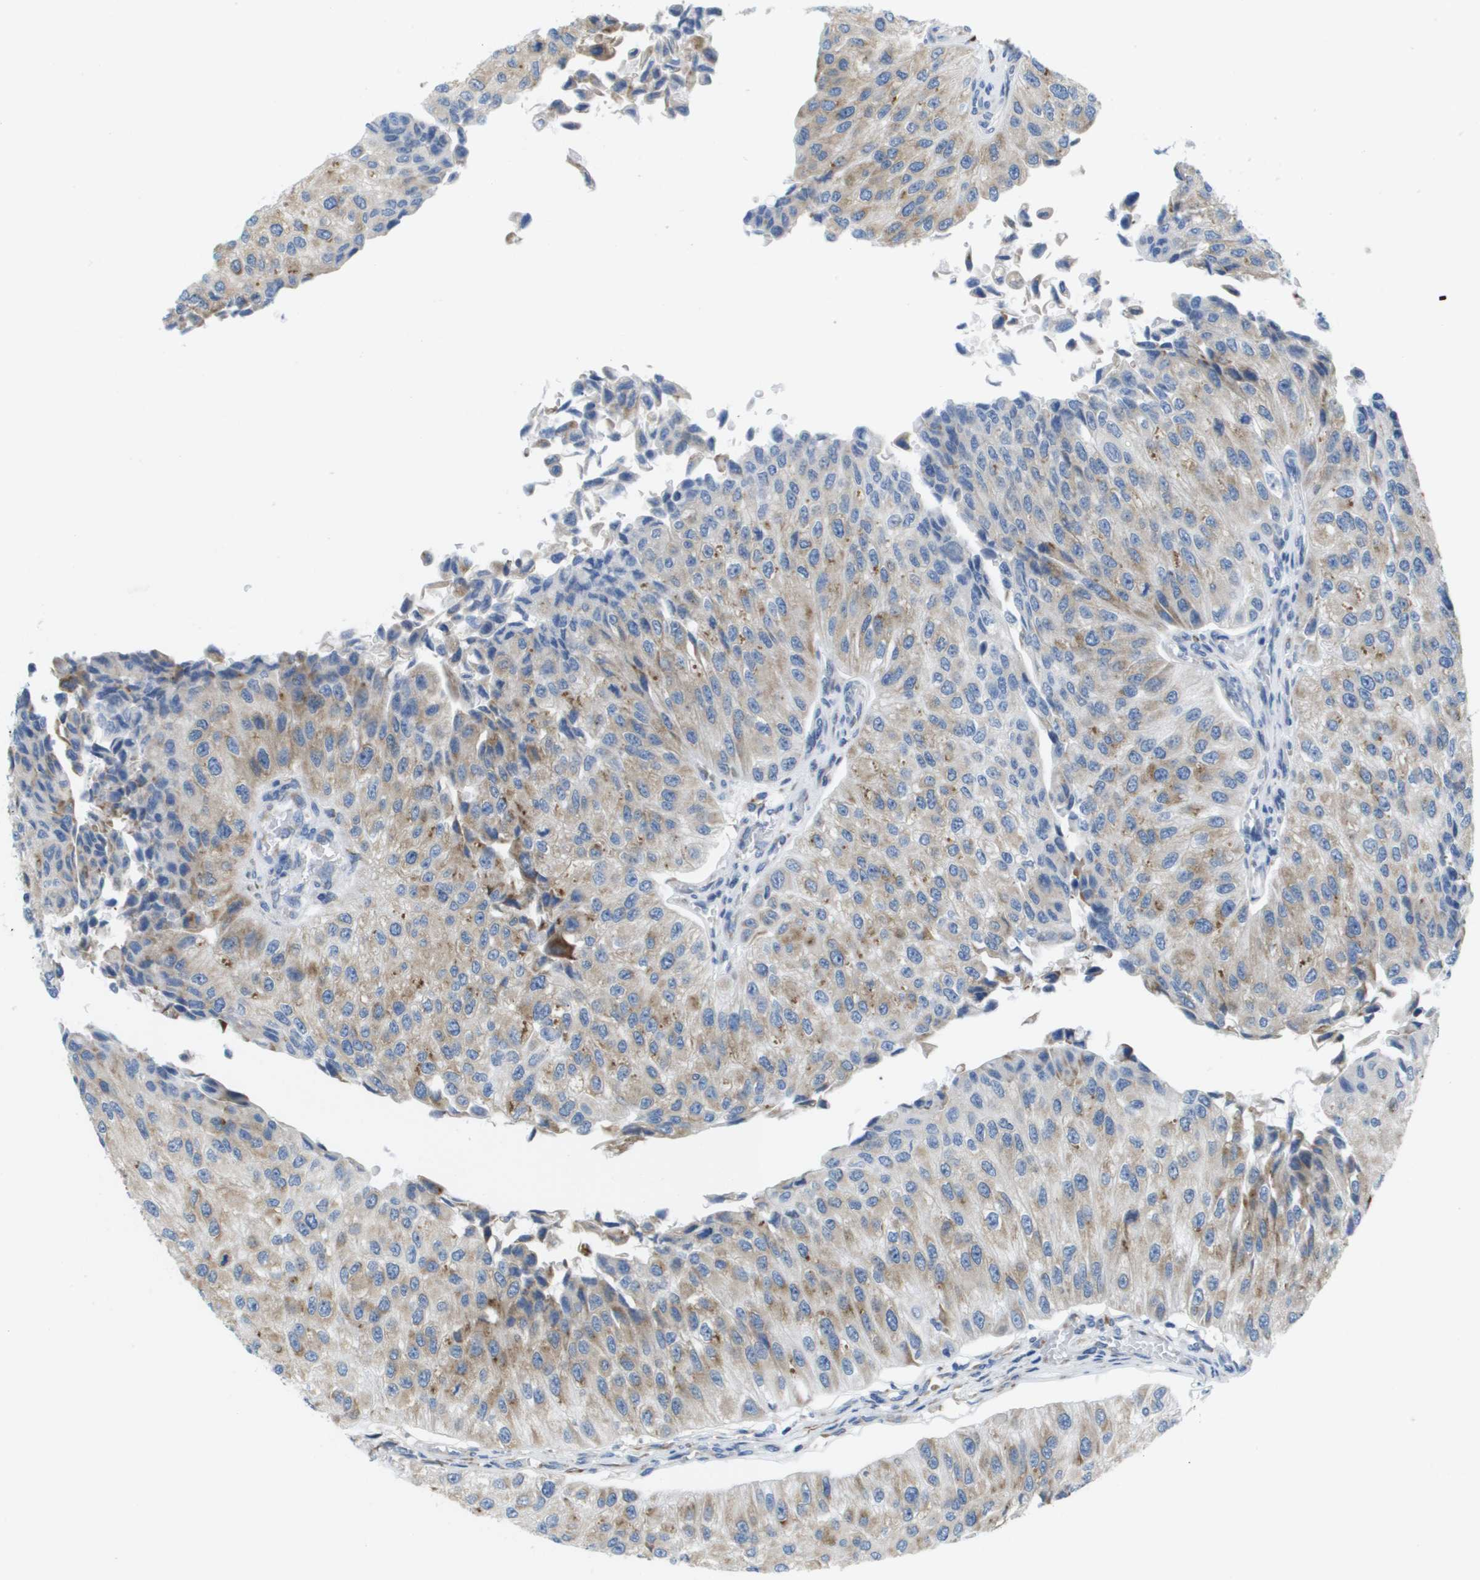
{"staining": {"intensity": "weak", "quantity": "25%-75%", "location": "cytoplasmic/membranous"}, "tissue": "urothelial cancer", "cell_type": "Tumor cells", "image_type": "cancer", "snomed": [{"axis": "morphology", "description": "Urothelial carcinoma, High grade"}, {"axis": "topography", "description": "Kidney"}, {"axis": "topography", "description": "Urinary bladder"}], "caption": "Protein expression analysis of human urothelial carcinoma (high-grade) reveals weak cytoplasmic/membranous expression in approximately 25%-75% of tumor cells.", "gene": "PTDSS1", "patient": {"sex": "male", "age": 77}}